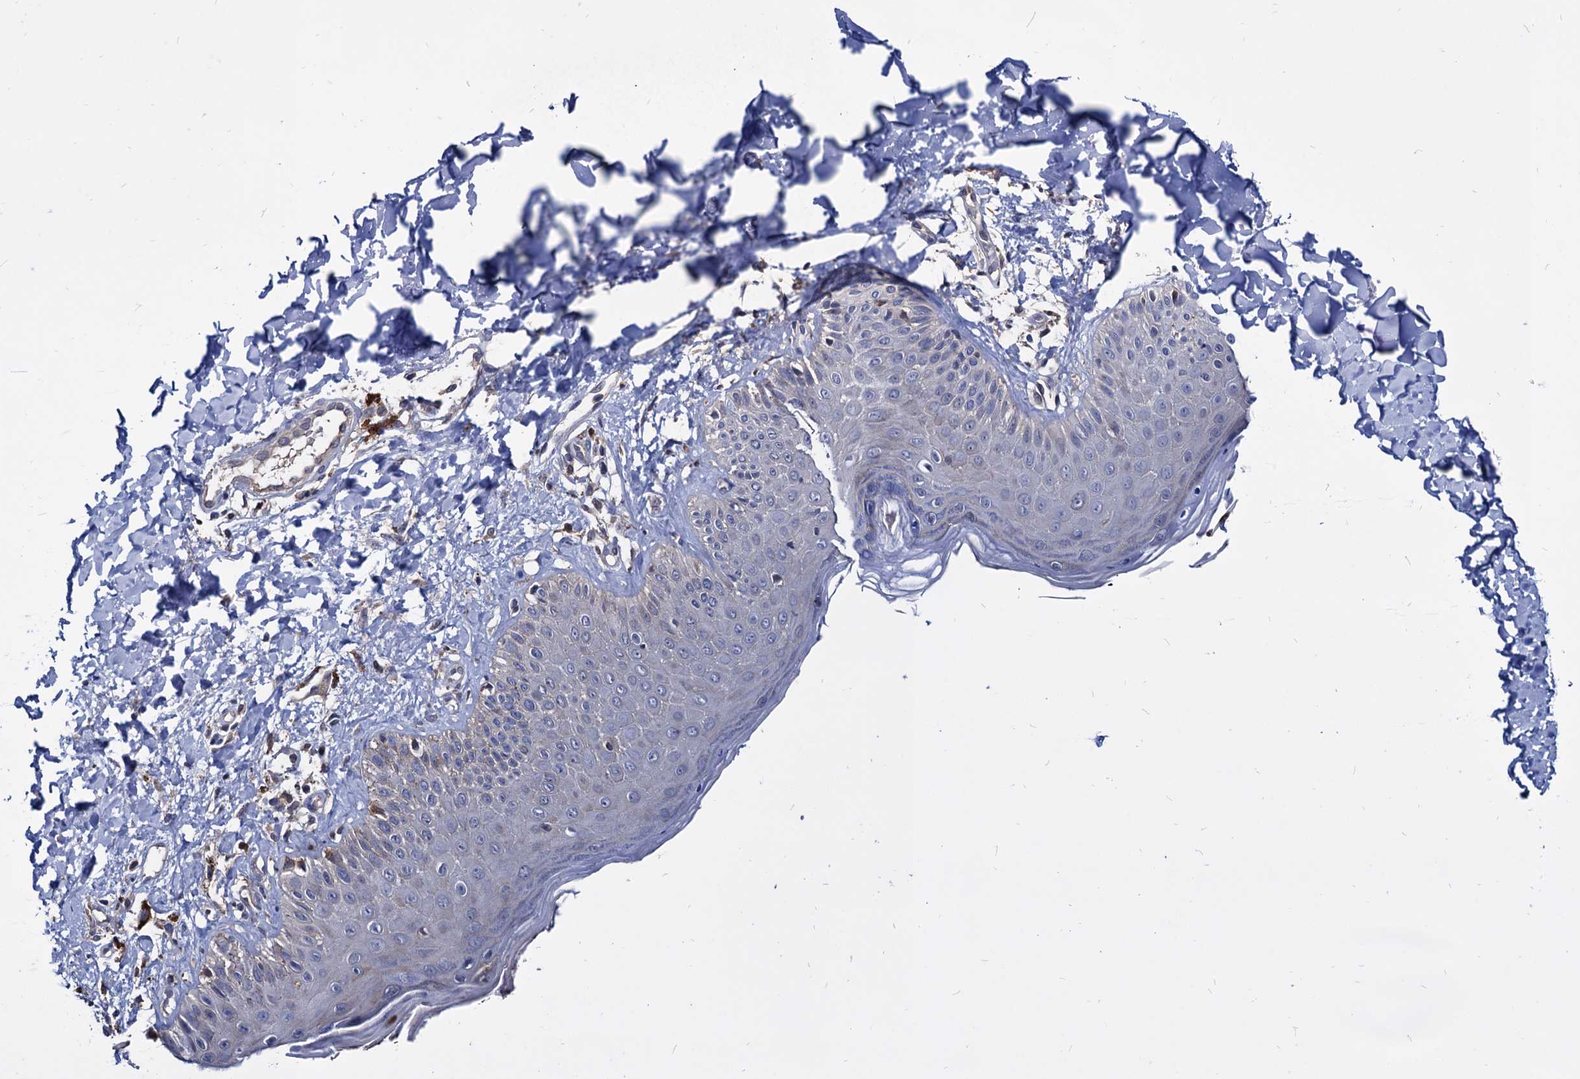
{"staining": {"intensity": "negative", "quantity": "none", "location": "none"}, "tissue": "skin", "cell_type": "Fibroblasts", "image_type": "normal", "snomed": [{"axis": "morphology", "description": "Normal tissue, NOS"}, {"axis": "topography", "description": "Skin"}], "caption": "This is an immunohistochemistry histopathology image of benign human skin. There is no expression in fibroblasts.", "gene": "CPPED1", "patient": {"sex": "male", "age": 52}}